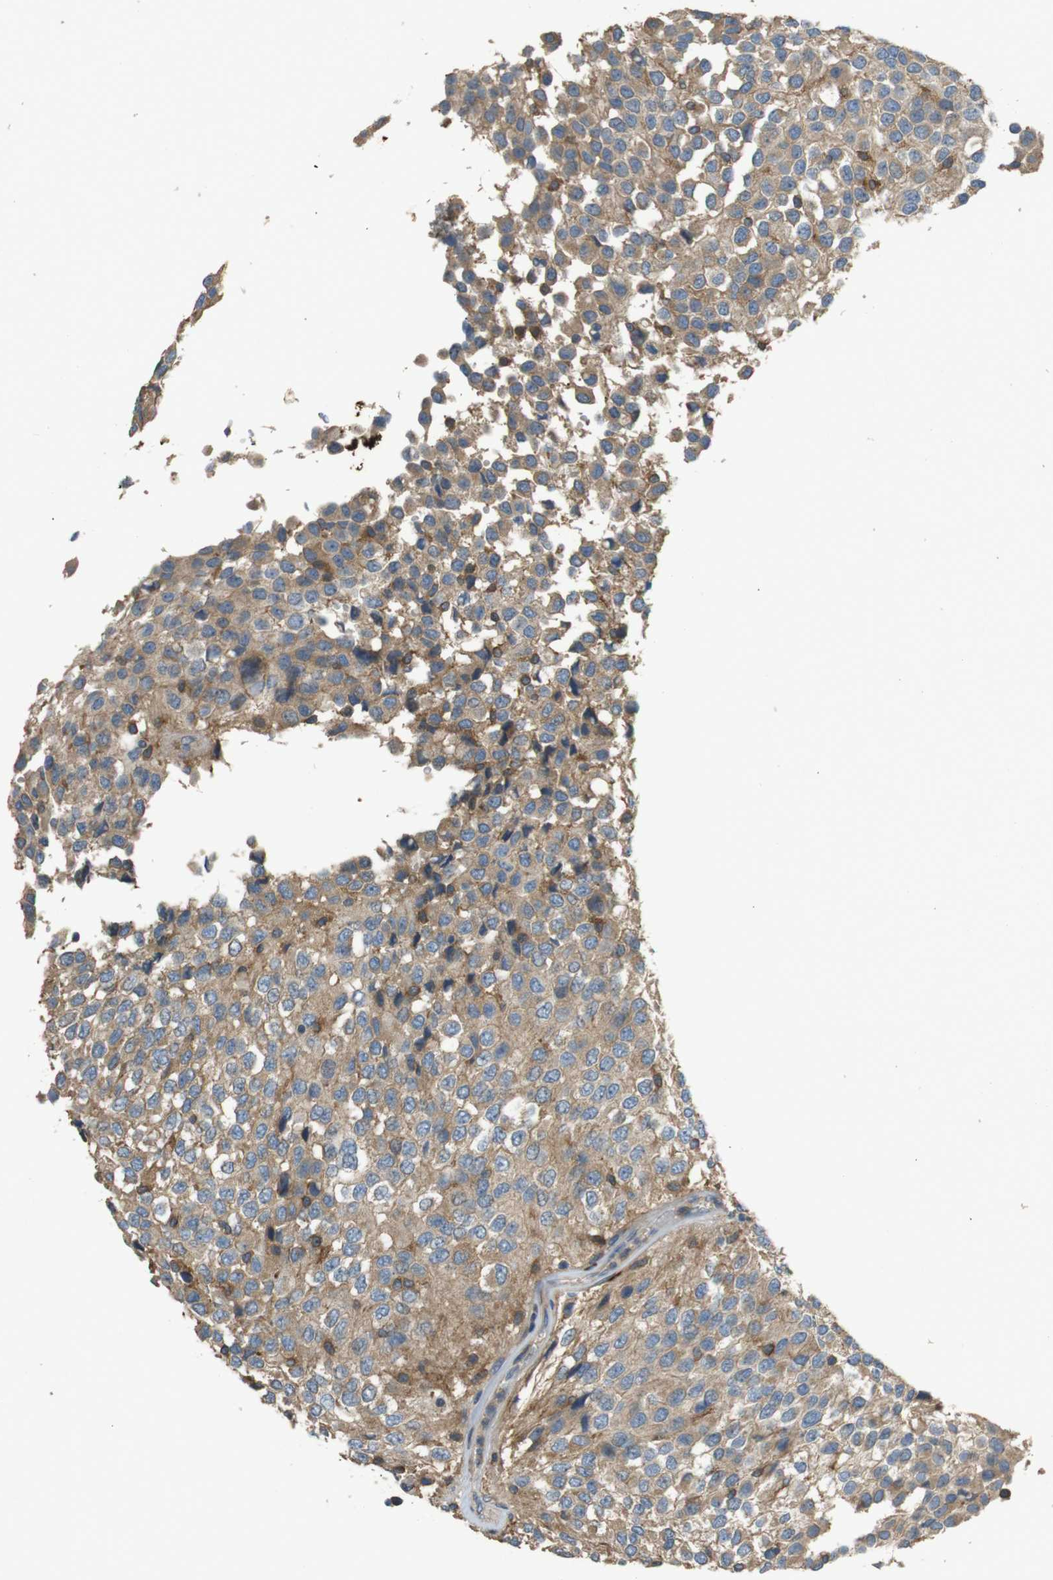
{"staining": {"intensity": "moderate", "quantity": ">75%", "location": "cytoplasmic/membranous"}, "tissue": "glioma", "cell_type": "Tumor cells", "image_type": "cancer", "snomed": [{"axis": "morphology", "description": "Glioma, malignant, High grade"}, {"axis": "topography", "description": "Brain"}], "caption": "Immunohistochemical staining of high-grade glioma (malignant) reveals medium levels of moderate cytoplasmic/membranous protein positivity in about >75% of tumor cells. The staining is performed using DAB brown chromogen to label protein expression. The nuclei are counter-stained blue using hematoxylin.", "gene": "ARHGAP24", "patient": {"sex": "male", "age": 32}}